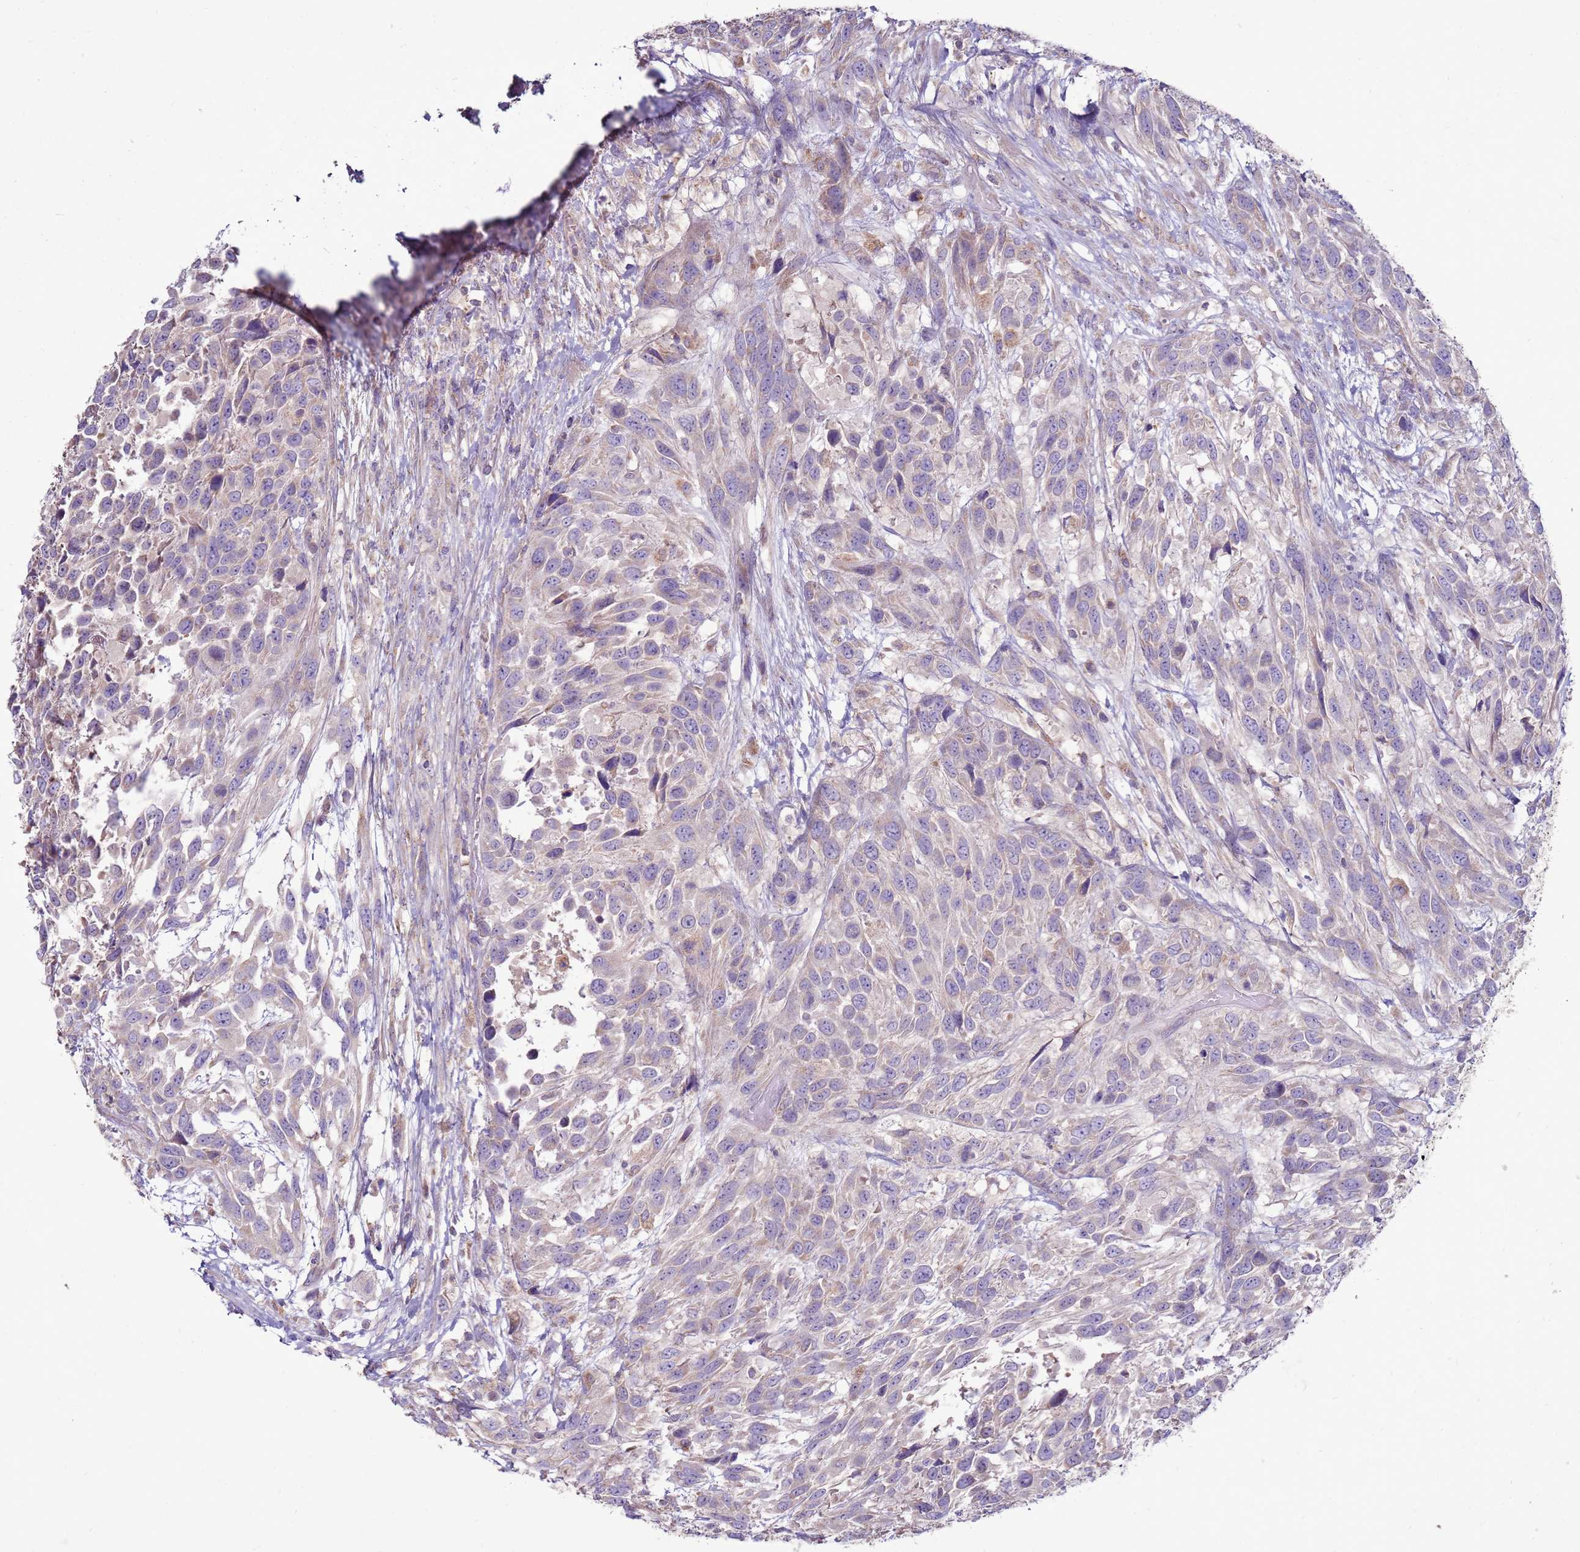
{"staining": {"intensity": "weak", "quantity": "<25%", "location": "cytoplasmic/membranous"}, "tissue": "urothelial cancer", "cell_type": "Tumor cells", "image_type": "cancer", "snomed": [{"axis": "morphology", "description": "Urothelial carcinoma, High grade"}, {"axis": "topography", "description": "Urinary bladder"}], "caption": "Protein analysis of urothelial carcinoma (high-grade) exhibits no significant positivity in tumor cells. (DAB IHC with hematoxylin counter stain).", "gene": "TRAPPC4", "patient": {"sex": "female", "age": 70}}